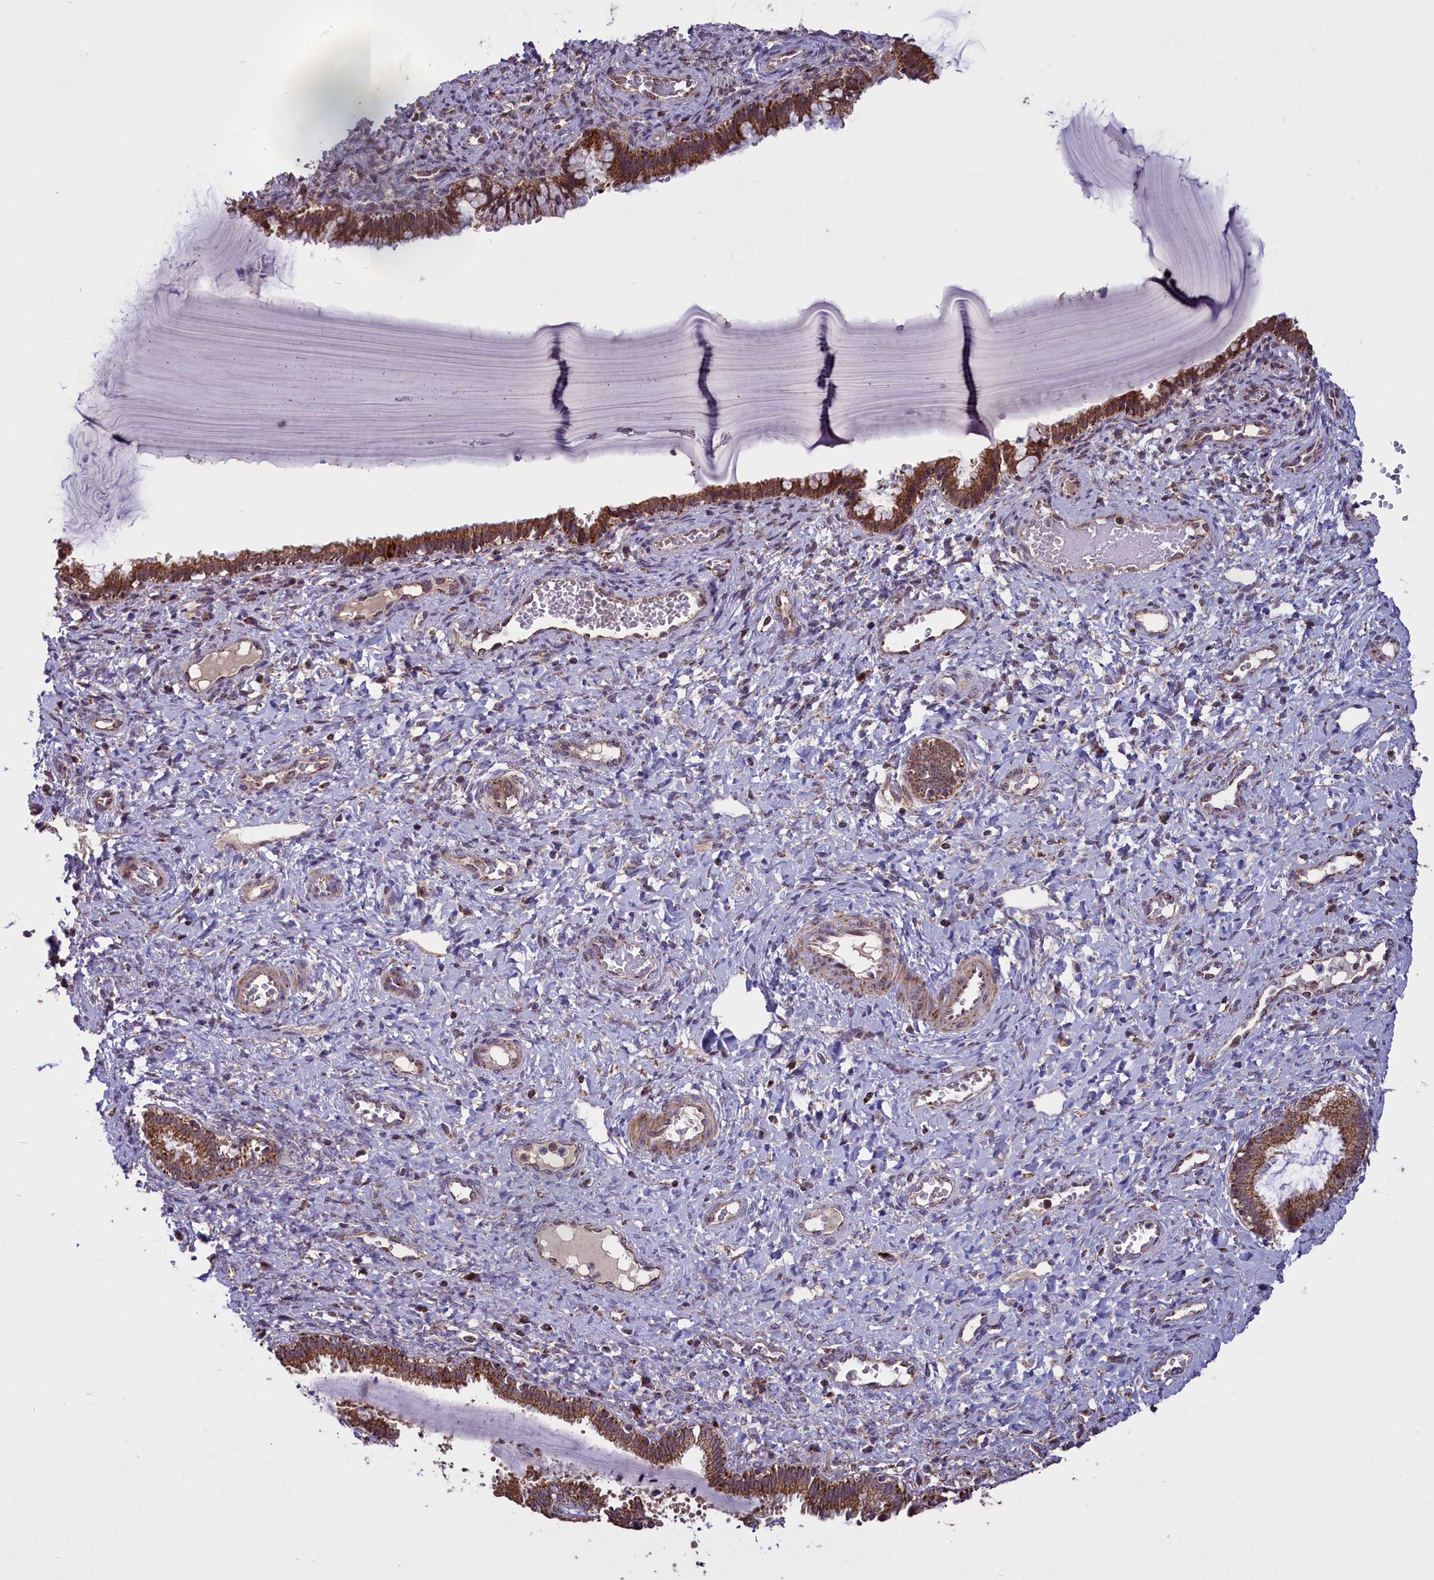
{"staining": {"intensity": "strong", "quantity": ">75%", "location": "cytoplasmic/membranous"}, "tissue": "cervix", "cell_type": "Glandular cells", "image_type": "normal", "snomed": [{"axis": "morphology", "description": "Normal tissue, NOS"}, {"axis": "morphology", "description": "Adenocarcinoma, NOS"}, {"axis": "topography", "description": "Cervix"}], "caption": "A photomicrograph showing strong cytoplasmic/membranous positivity in approximately >75% of glandular cells in benign cervix, as visualized by brown immunohistochemical staining.", "gene": "GLRX5", "patient": {"sex": "female", "age": 29}}